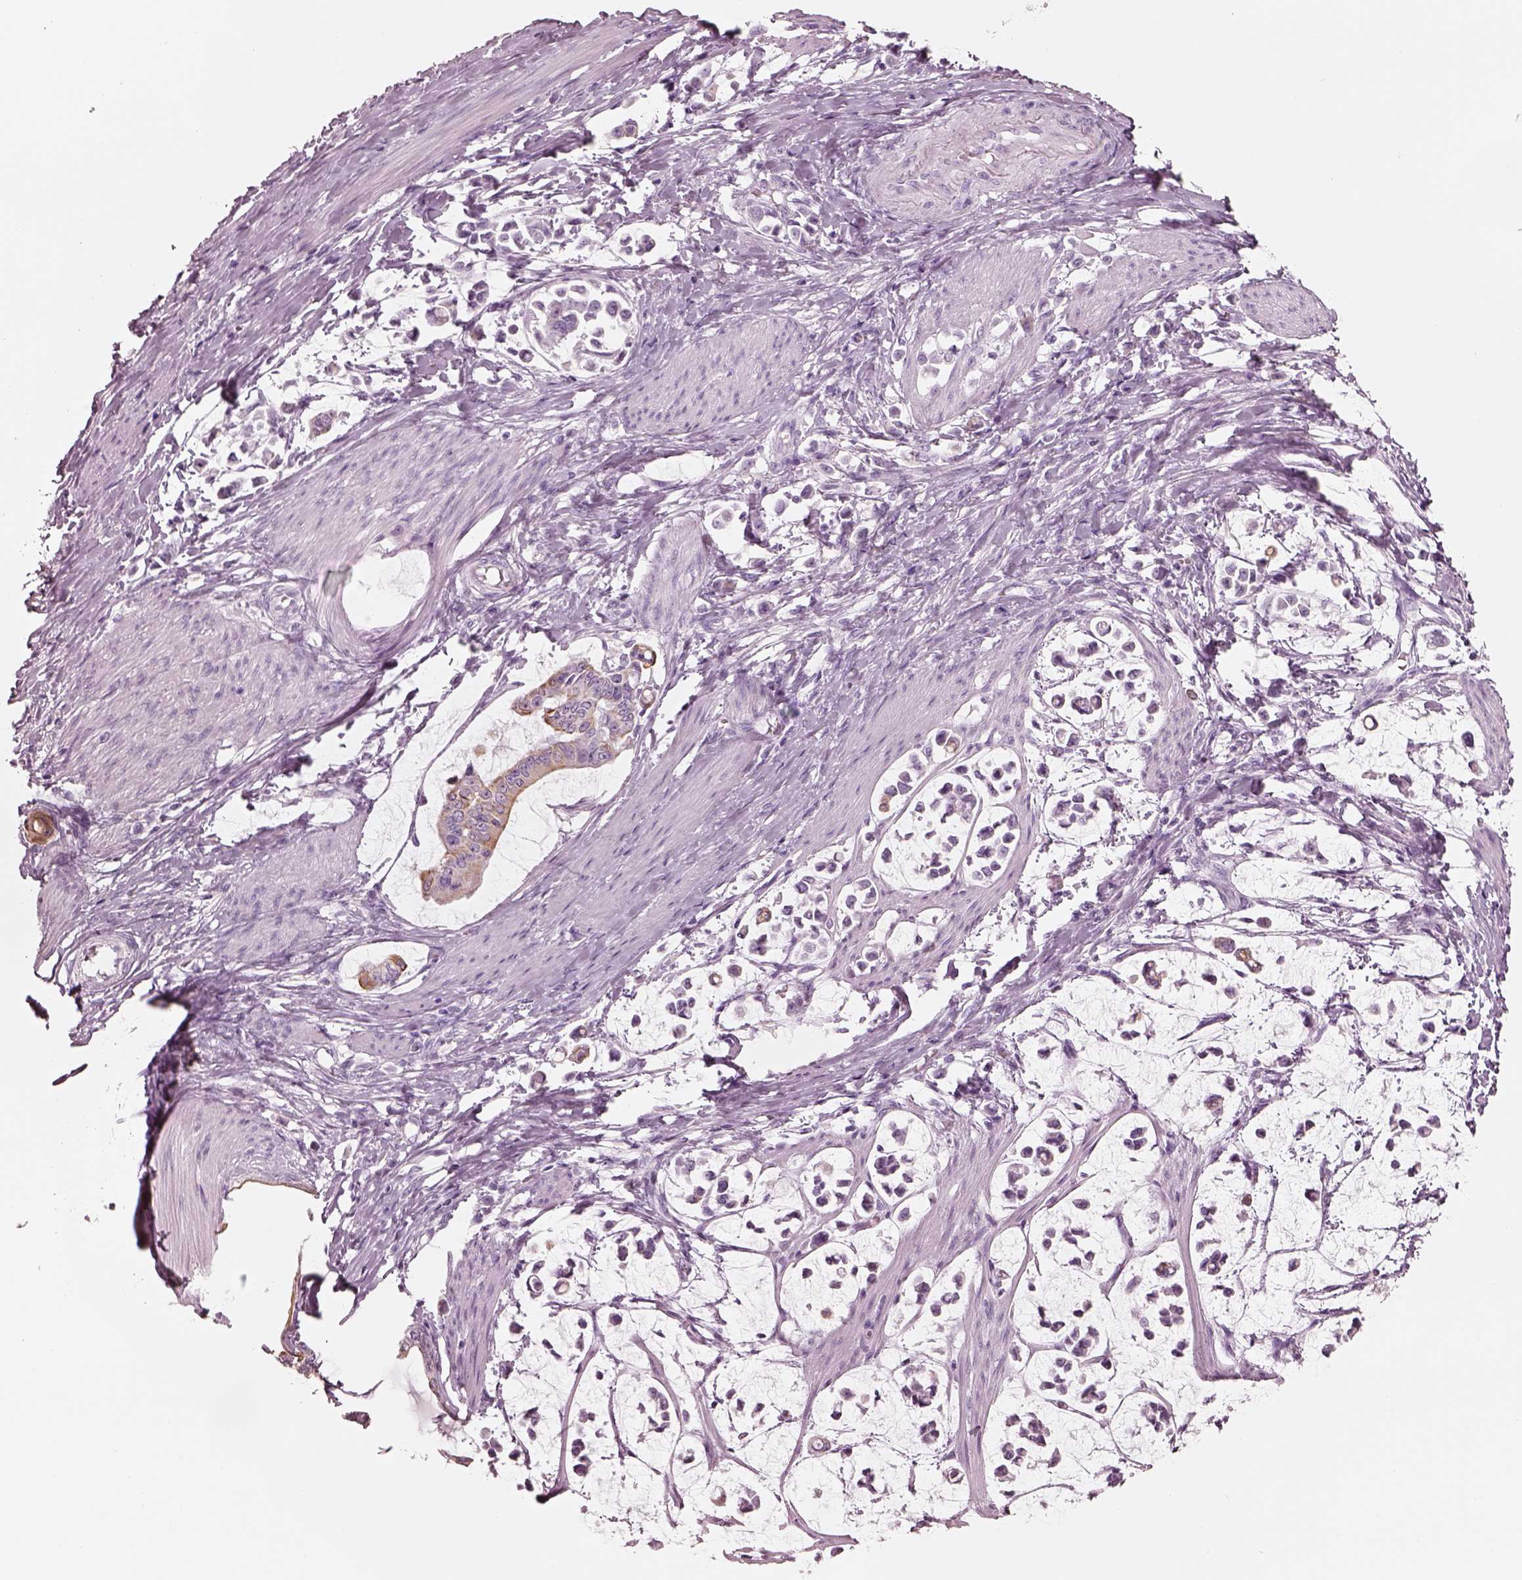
{"staining": {"intensity": "moderate", "quantity": "<25%", "location": "cytoplasmic/membranous"}, "tissue": "stomach cancer", "cell_type": "Tumor cells", "image_type": "cancer", "snomed": [{"axis": "morphology", "description": "Adenocarcinoma, NOS"}, {"axis": "topography", "description": "Stomach"}], "caption": "Immunohistochemical staining of human adenocarcinoma (stomach) shows moderate cytoplasmic/membranous protein positivity in about <25% of tumor cells.", "gene": "PON3", "patient": {"sex": "male", "age": 82}}